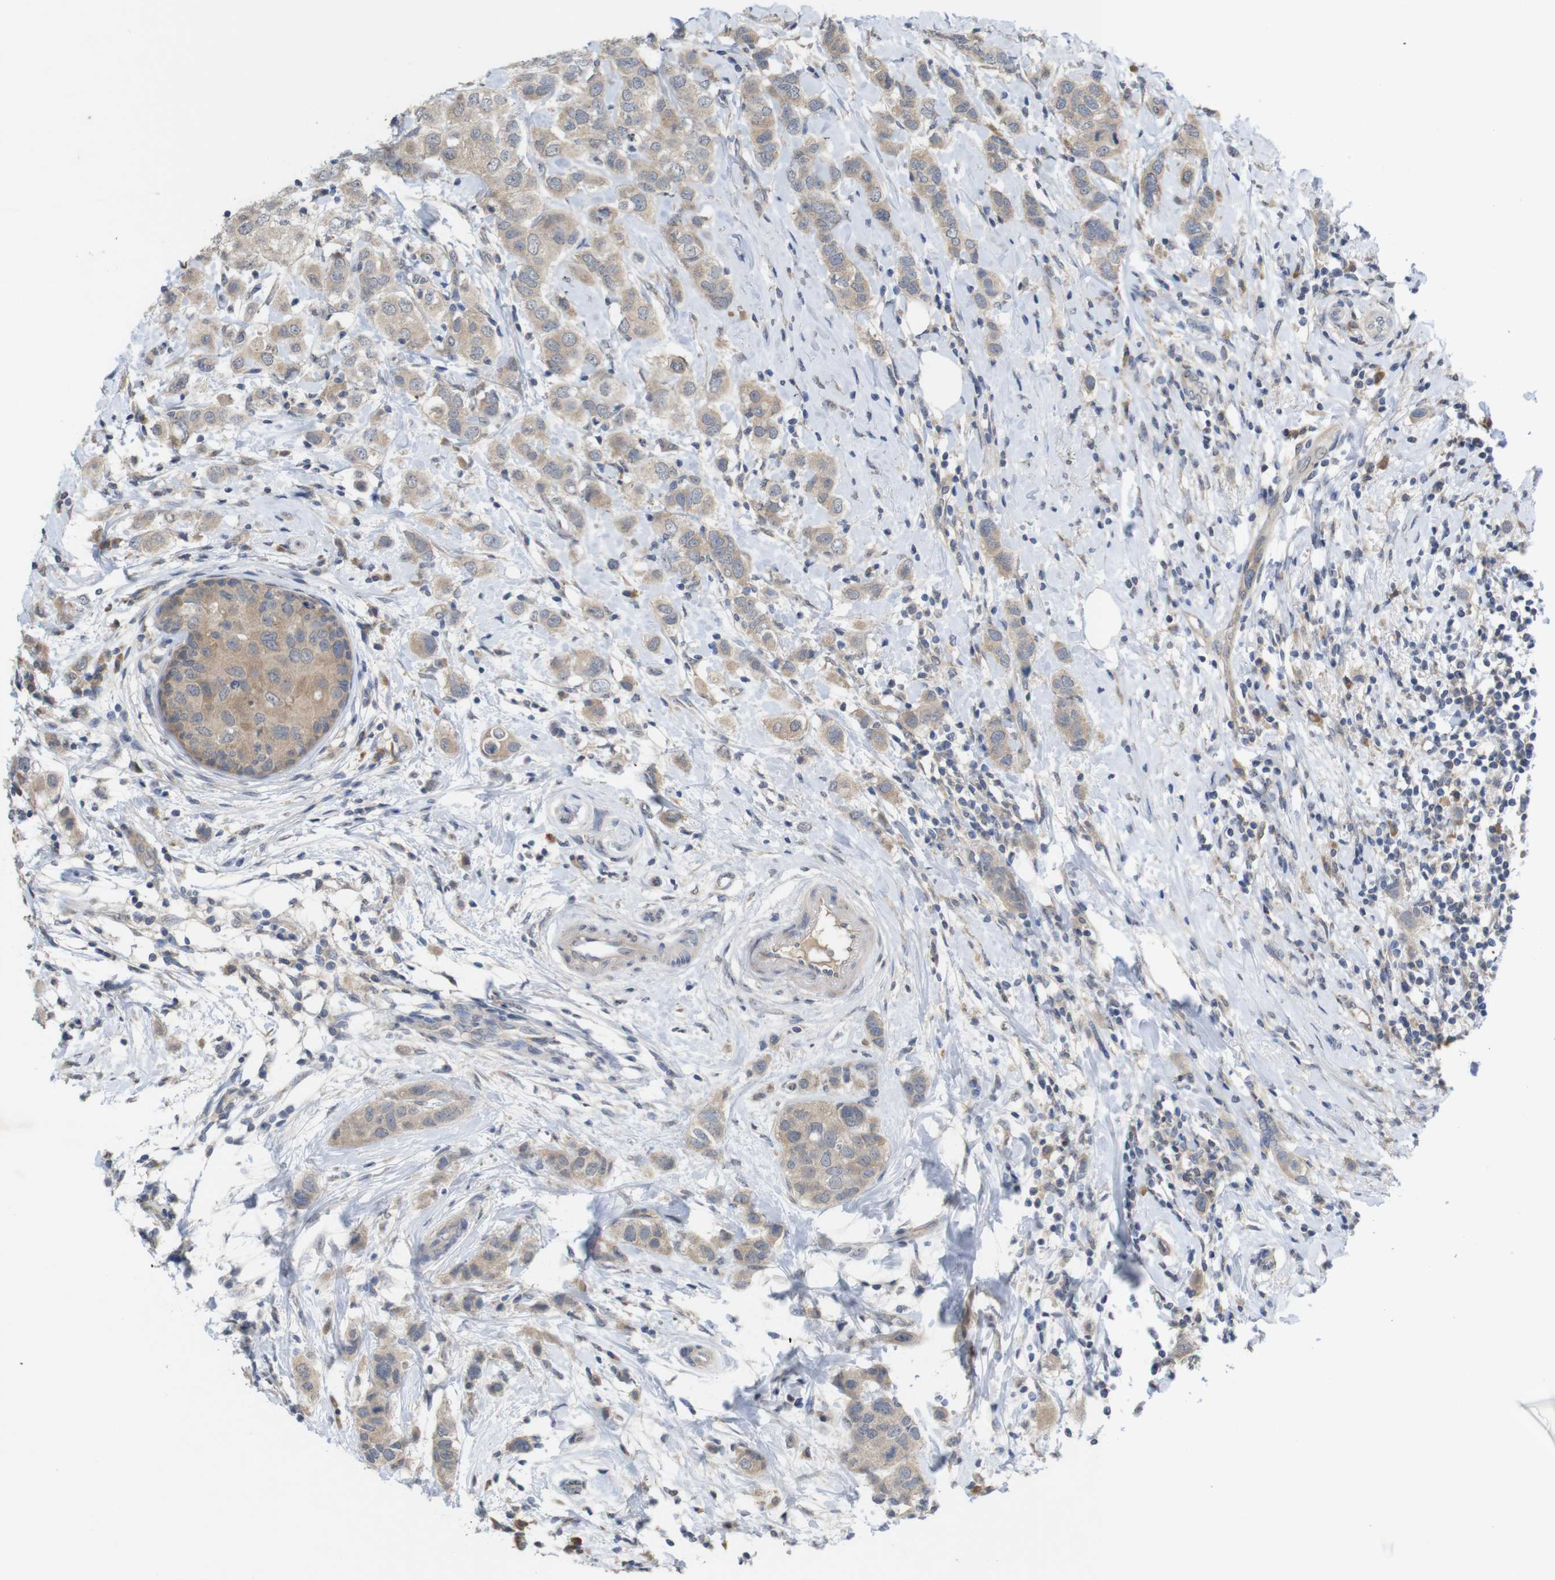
{"staining": {"intensity": "weak", "quantity": ">75%", "location": "cytoplasmic/membranous"}, "tissue": "breast cancer", "cell_type": "Tumor cells", "image_type": "cancer", "snomed": [{"axis": "morphology", "description": "Duct carcinoma"}, {"axis": "topography", "description": "Breast"}], "caption": "Immunohistochemistry photomicrograph of neoplastic tissue: human breast cancer (invasive ductal carcinoma) stained using IHC shows low levels of weak protein expression localized specifically in the cytoplasmic/membranous of tumor cells, appearing as a cytoplasmic/membranous brown color.", "gene": "BCAR3", "patient": {"sex": "female", "age": 50}}